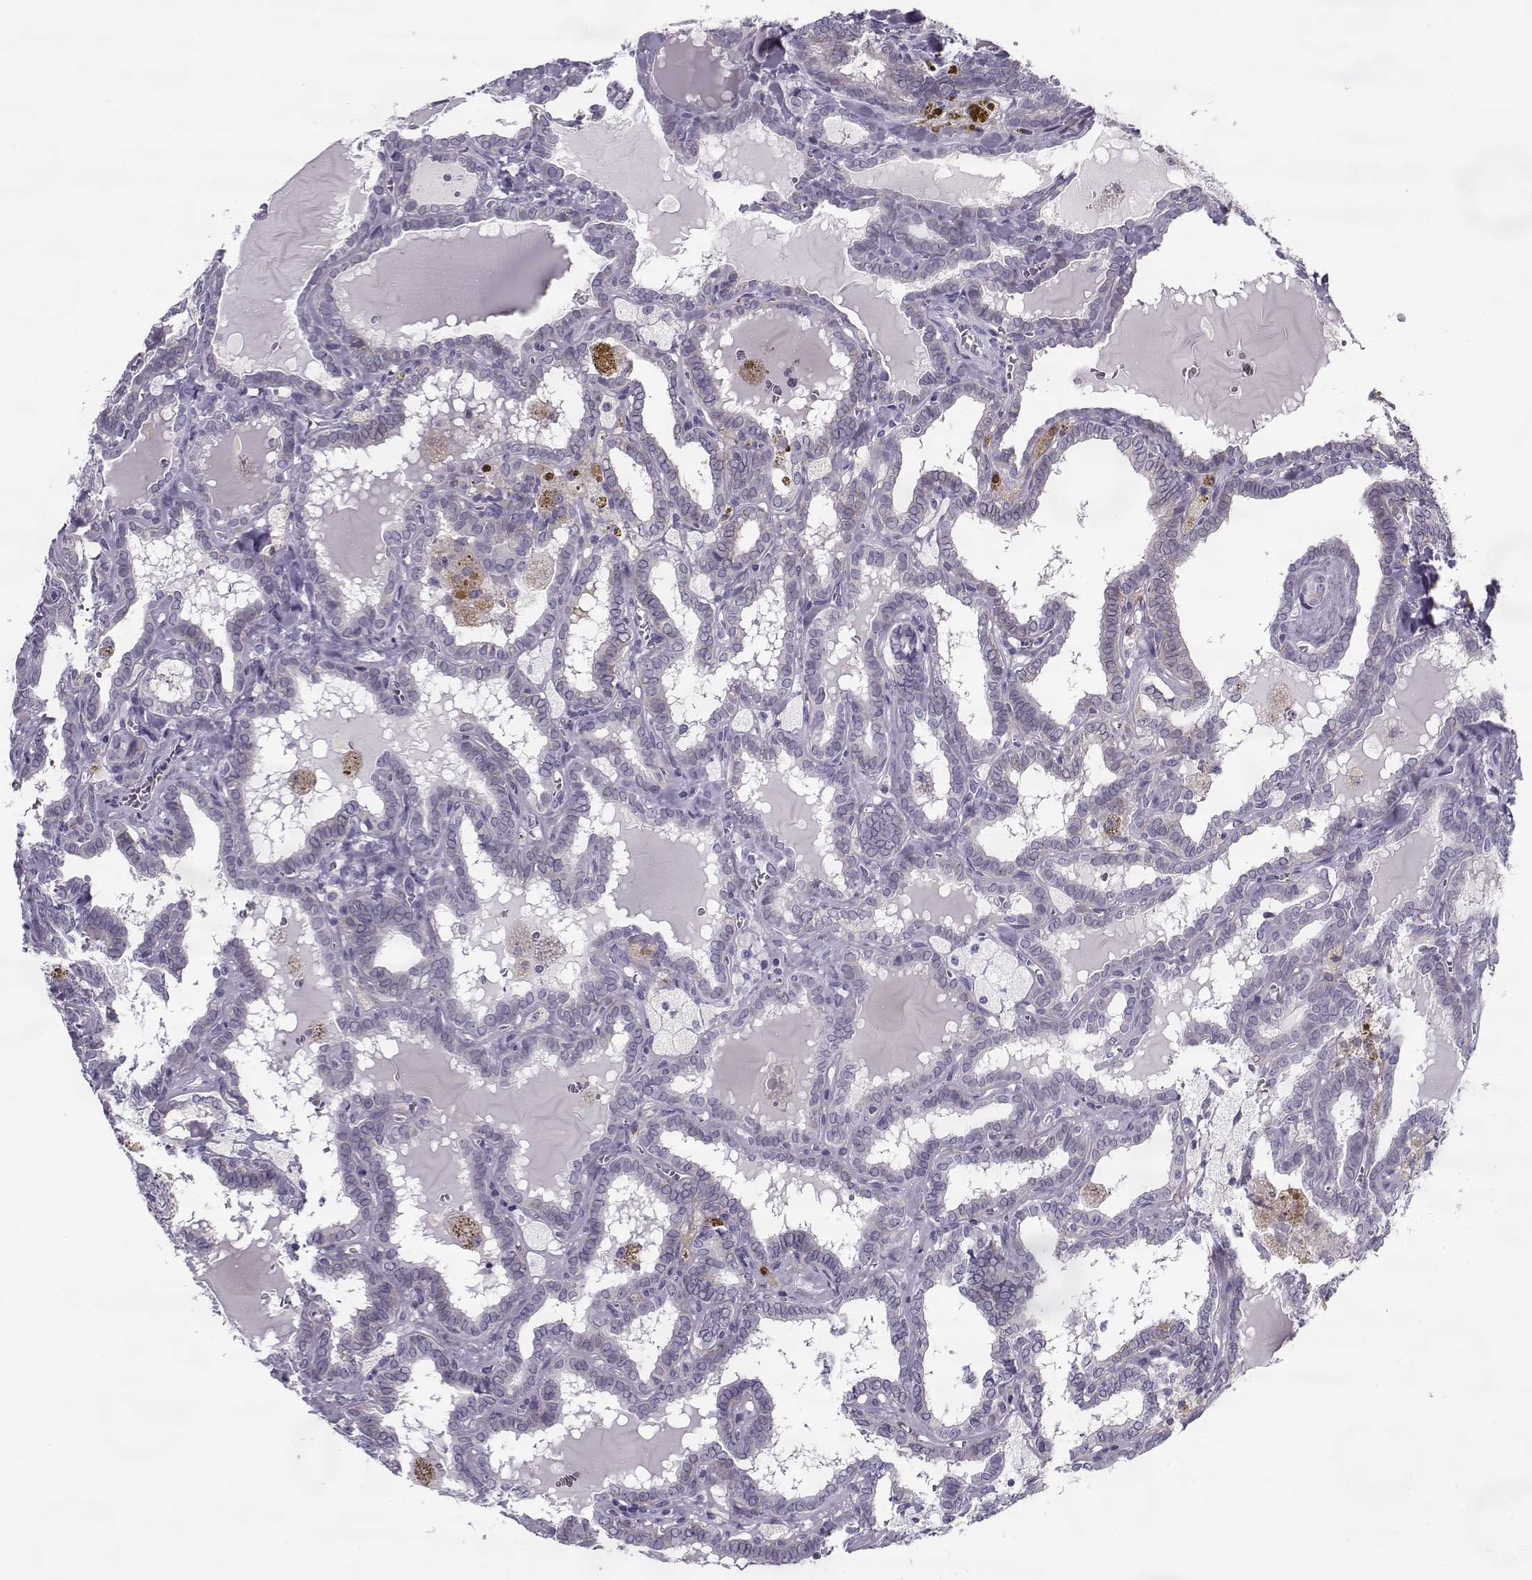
{"staining": {"intensity": "negative", "quantity": "none", "location": "none"}, "tissue": "thyroid cancer", "cell_type": "Tumor cells", "image_type": "cancer", "snomed": [{"axis": "morphology", "description": "Papillary adenocarcinoma, NOS"}, {"axis": "topography", "description": "Thyroid gland"}], "caption": "Micrograph shows no significant protein positivity in tumor cells of thyroid papillary adenocarcinoma.", "gene": "PP2D1", "patient": {"sex": "female", "age": 39}}